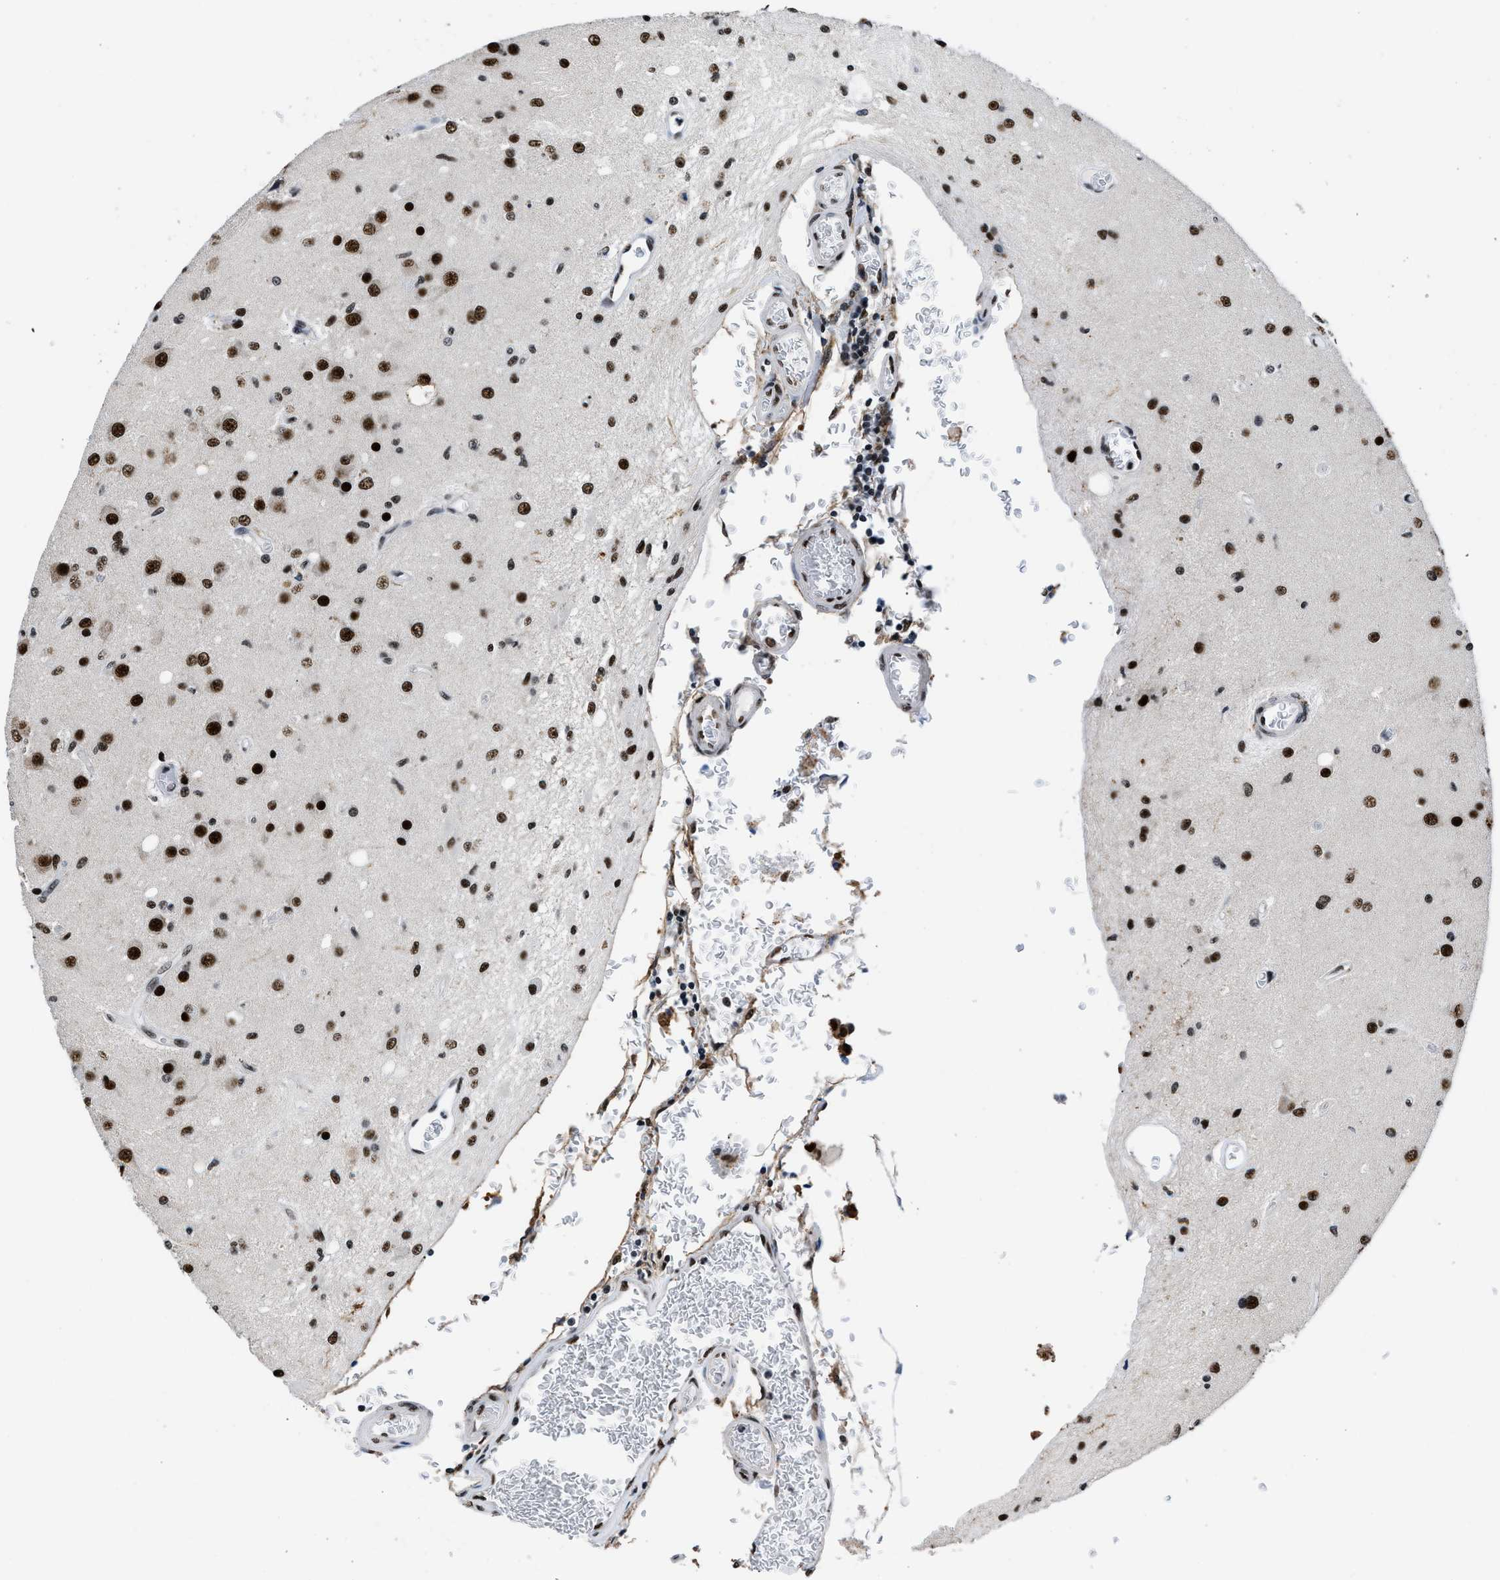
{"staining": {"intensity": "strong", "quantity": ">75%", "location": "nuclear"}, "tissue": "glioma", "cell_type": "Tumor cells", "image_type": "cancer", "snomed": [{"axis": "morphology", "description": "Normal tissue, NOS"}, {"axis": "morphology", "description": "Glioma, malignant, High grade"}, {"axis": "topography", "description": "Cerebral cortex"}], "caption": "Immunohistochemical staining of human glioma exhibits strong nuclear protein expression in about >75% of tumor cells.", "gene": "HNRNPH2", "patient": {"sex": "male", "age": 77}}